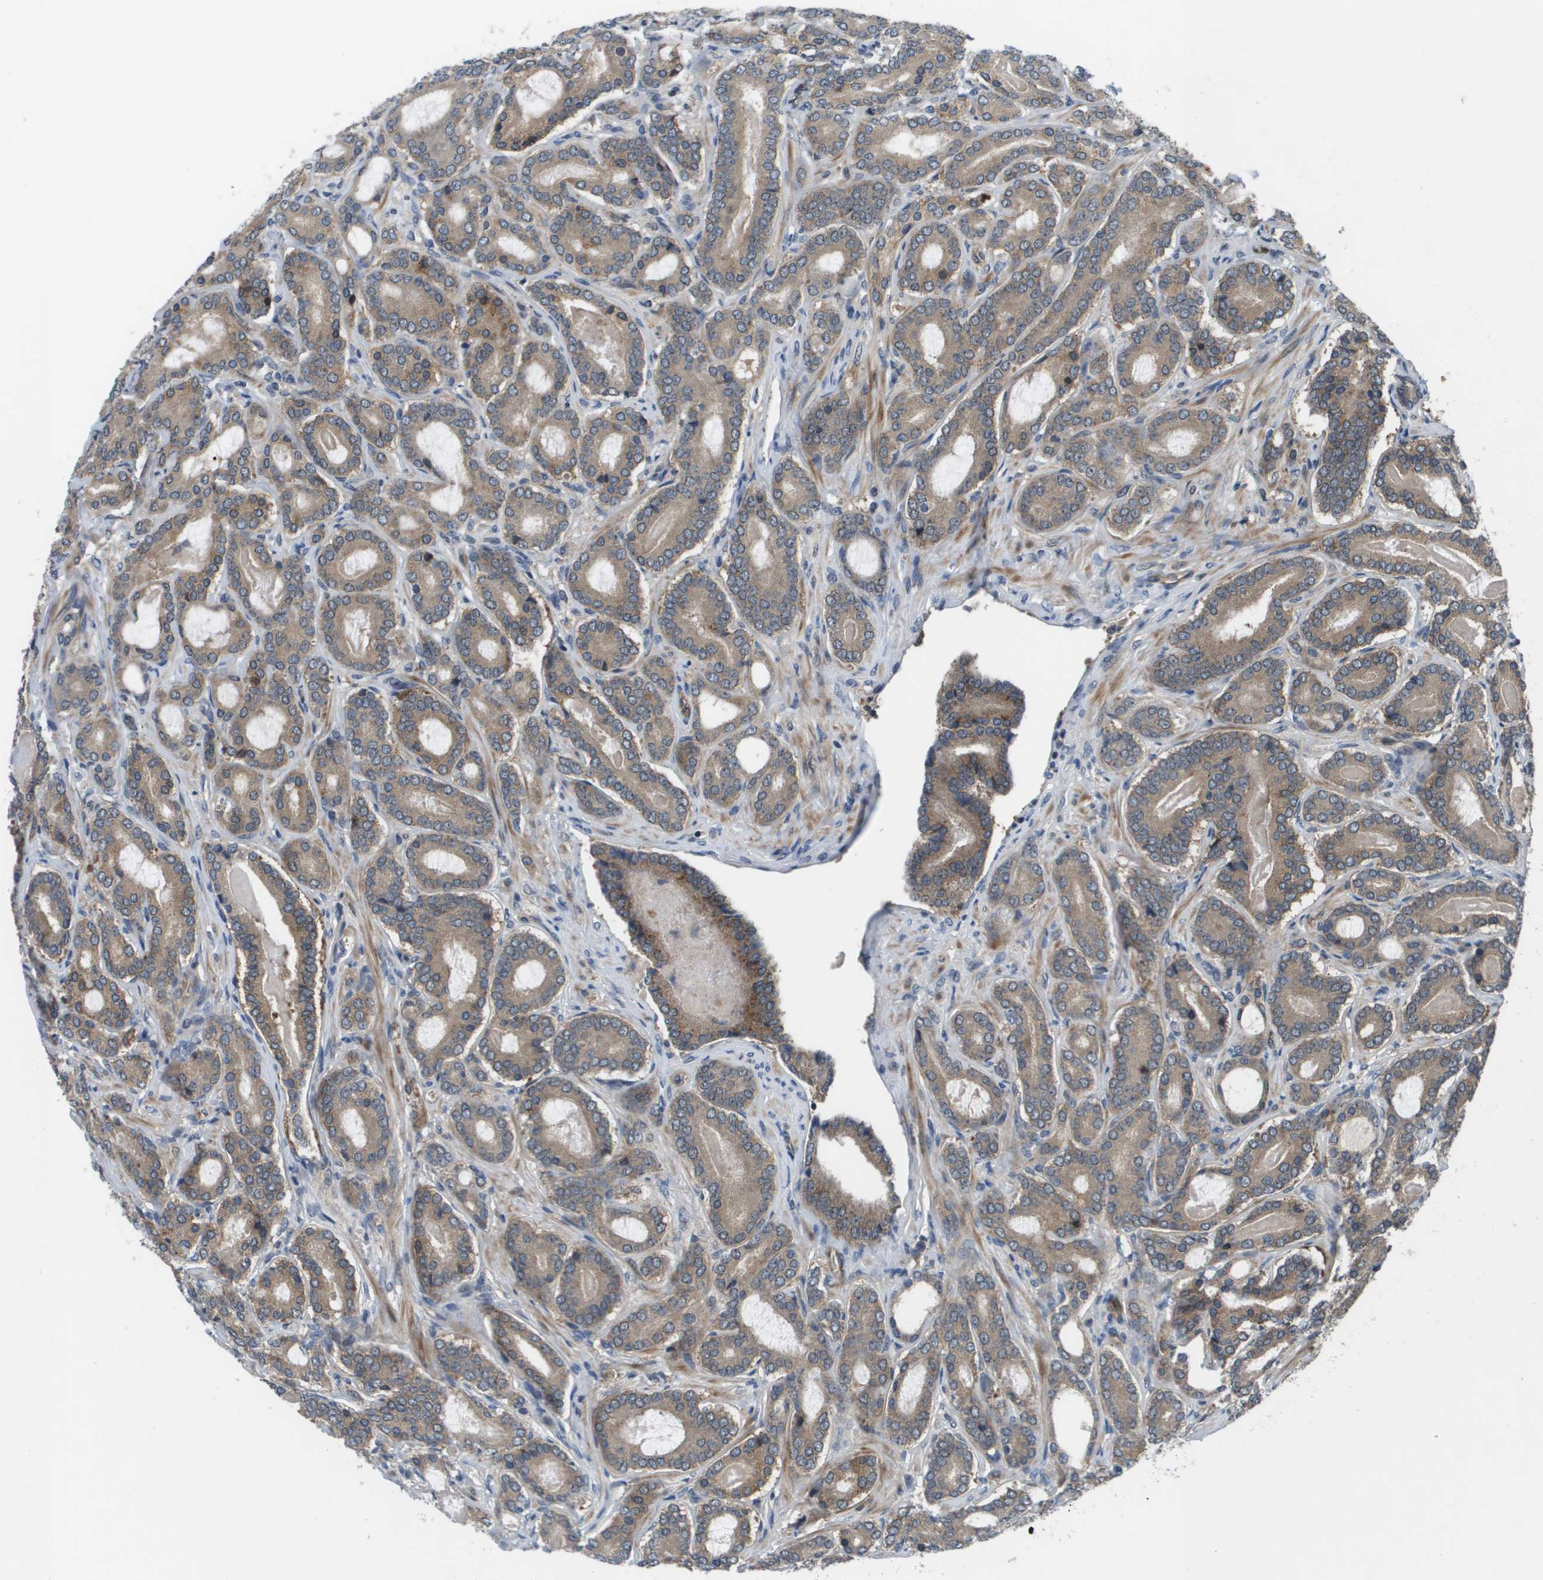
{"staining": {"intensity": "moderate", "quantity": ">75%", "location": "cytoplasmic/membranous"}, "tissue": "prostate cancer", "cell_type": "Tumor cells", "image_type": "cancer", "snomed": [{"axis": "morphology", "description": "Adenocarcinoma, High grade"}, {"axis": "topography", "description": "Prostate"}], "caption": "Prostate cancer was stained to show a protein in brown. There is medium levels of moderate cytoplasmic/membranous positivity in approximately >75% of tumor cells.", "gene": "ENPP5", "patient": {"sex": "male", "age": 60}}